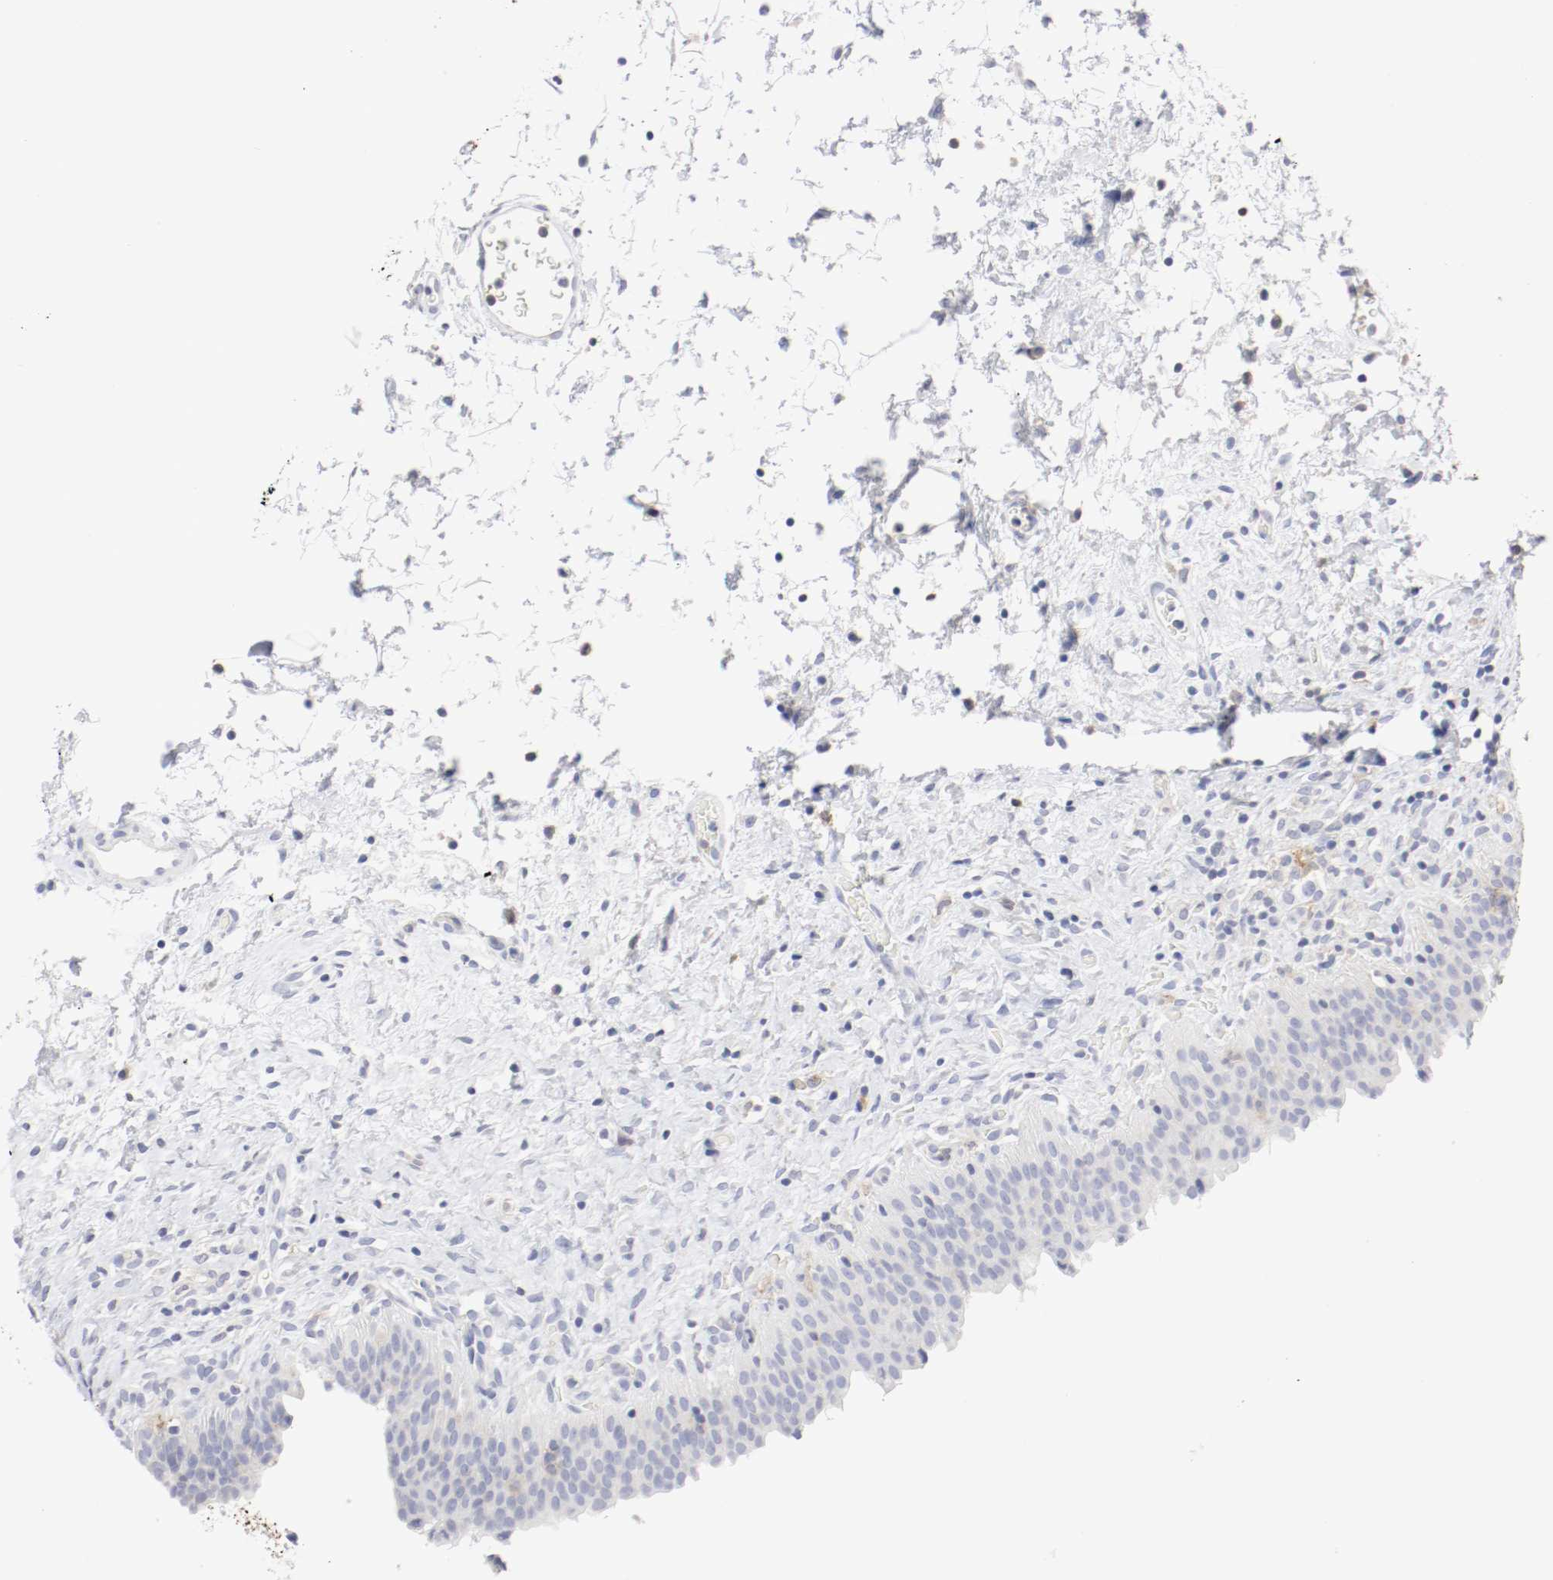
{"staining": {"intensity": "weak", "quantity": "<25%", "location": "cytoplasmic/membranous"}, "tissue": "urinary bladder", "cell_type": "Urothelial cells", "image_type": "normal", "snomed": [{"axis": "morphology", "description": "Normal tissue, NOS"}, {"axis": "topography", "description": "Urinary bladder"}], "caption": "Urothelial cells show no significant staining in benign urinary bladder. Brightfield microscopy of immunohistochemistry stained with DAB (brown) and hematoxylin (blue), captured at high magnification.", "gene": "ITGAX", "patient": {"sex": "male", "age": 51}}